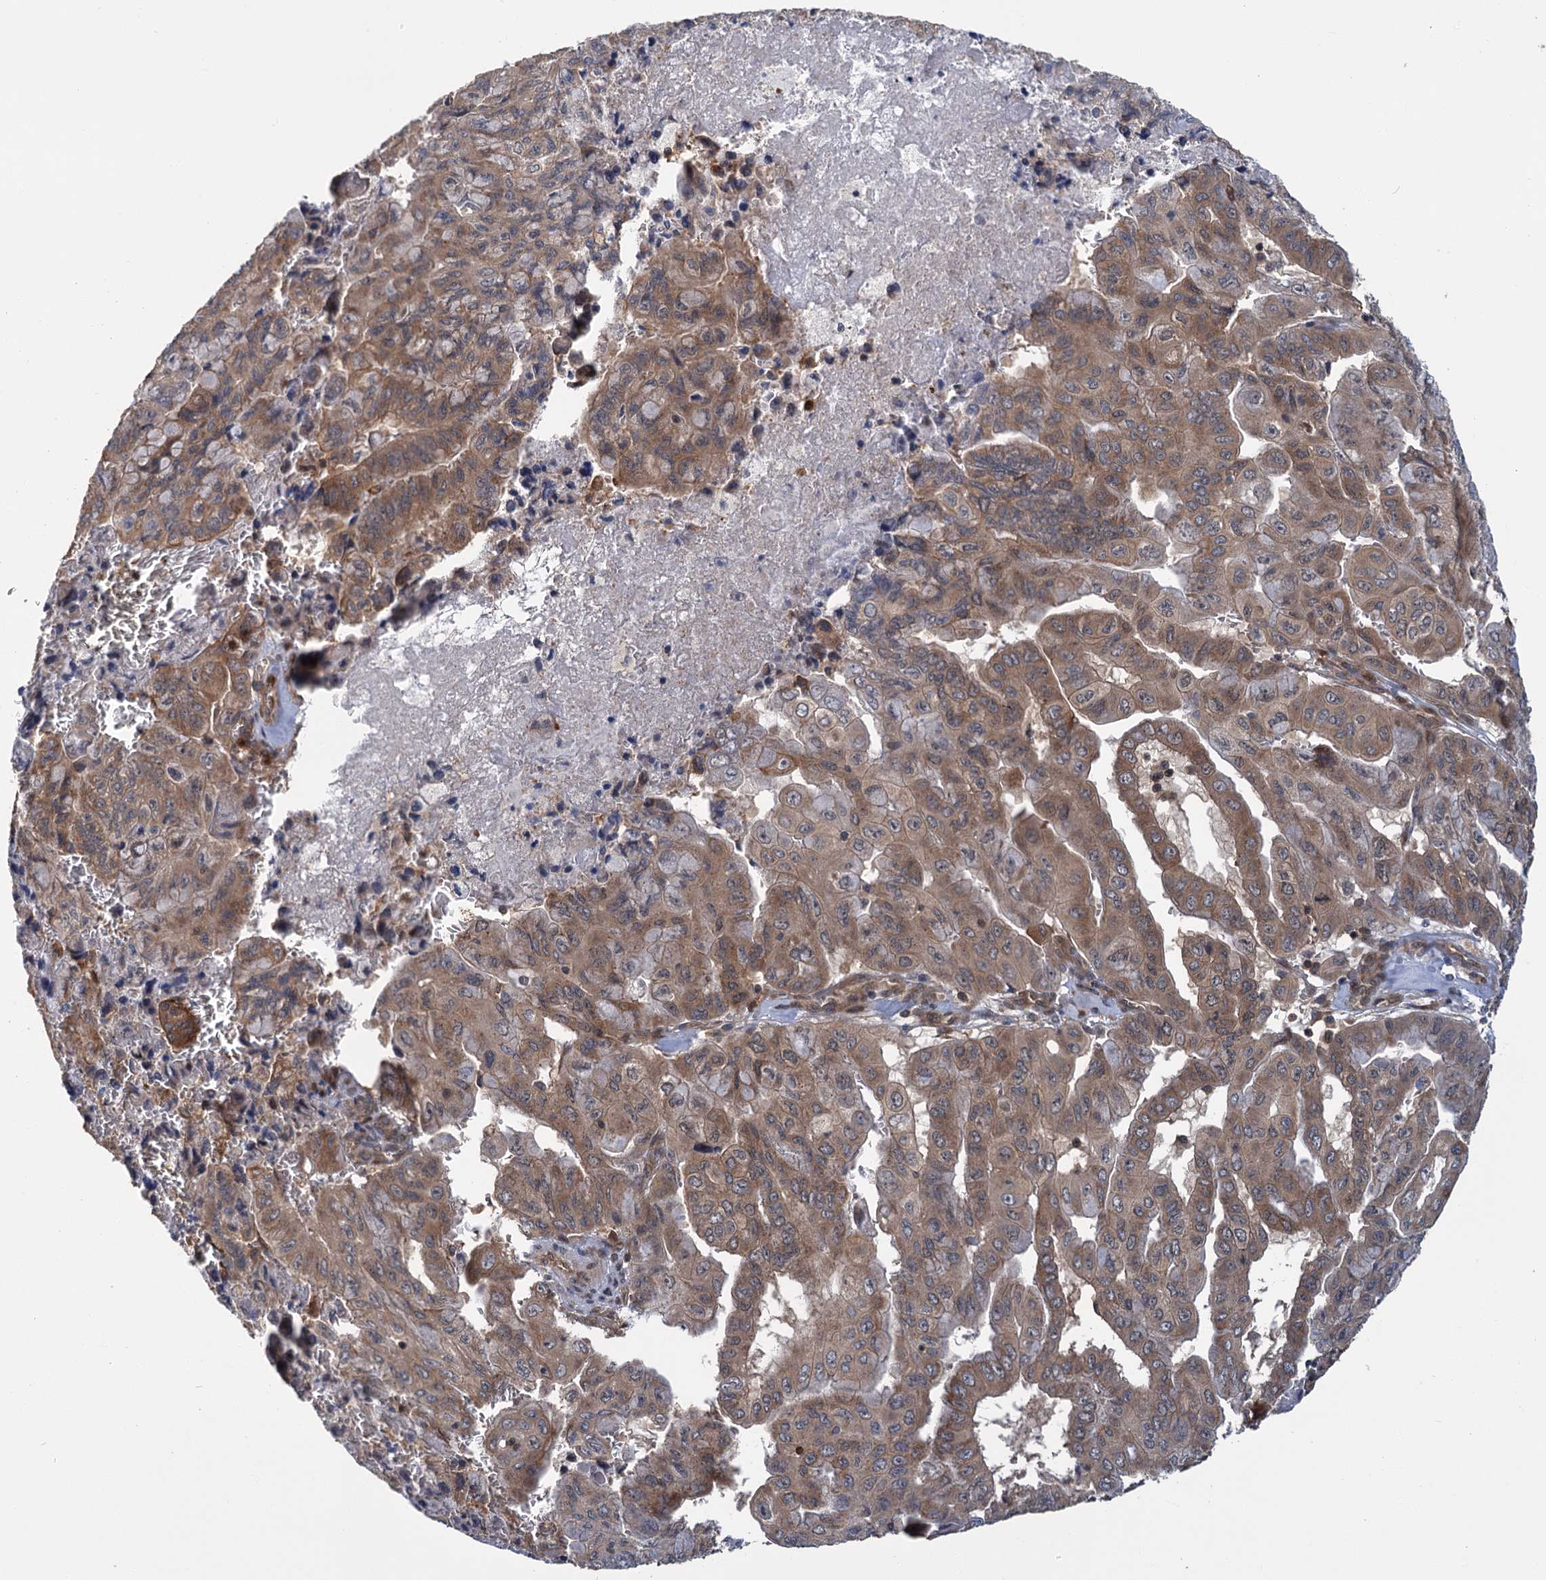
{"staining": {"intensity": "moderate", "quantity": ">75%", "location": "cytoplasmic/membranous"}, "tissue": "pancreatic cancer", "cell_type": "Tumor cells", "image_type": "cancer", "snomed": [{"axis": "morphology", "description": "Adenocarcinoma, NOS"}, {"axis": "topography", "description": "Pancreas"}], "caption": "Immunohistochemical staining of human adenocarcinoma (pancreatic) reveals medium levels of moderate cytoplasmic/membranous protein expression in approximately >75% of tumor cells. (DAB IHC with brightfield microscopy, high magnification).", "gene": "KANSL2", "patient": {"sex": "male", "age": 51}}